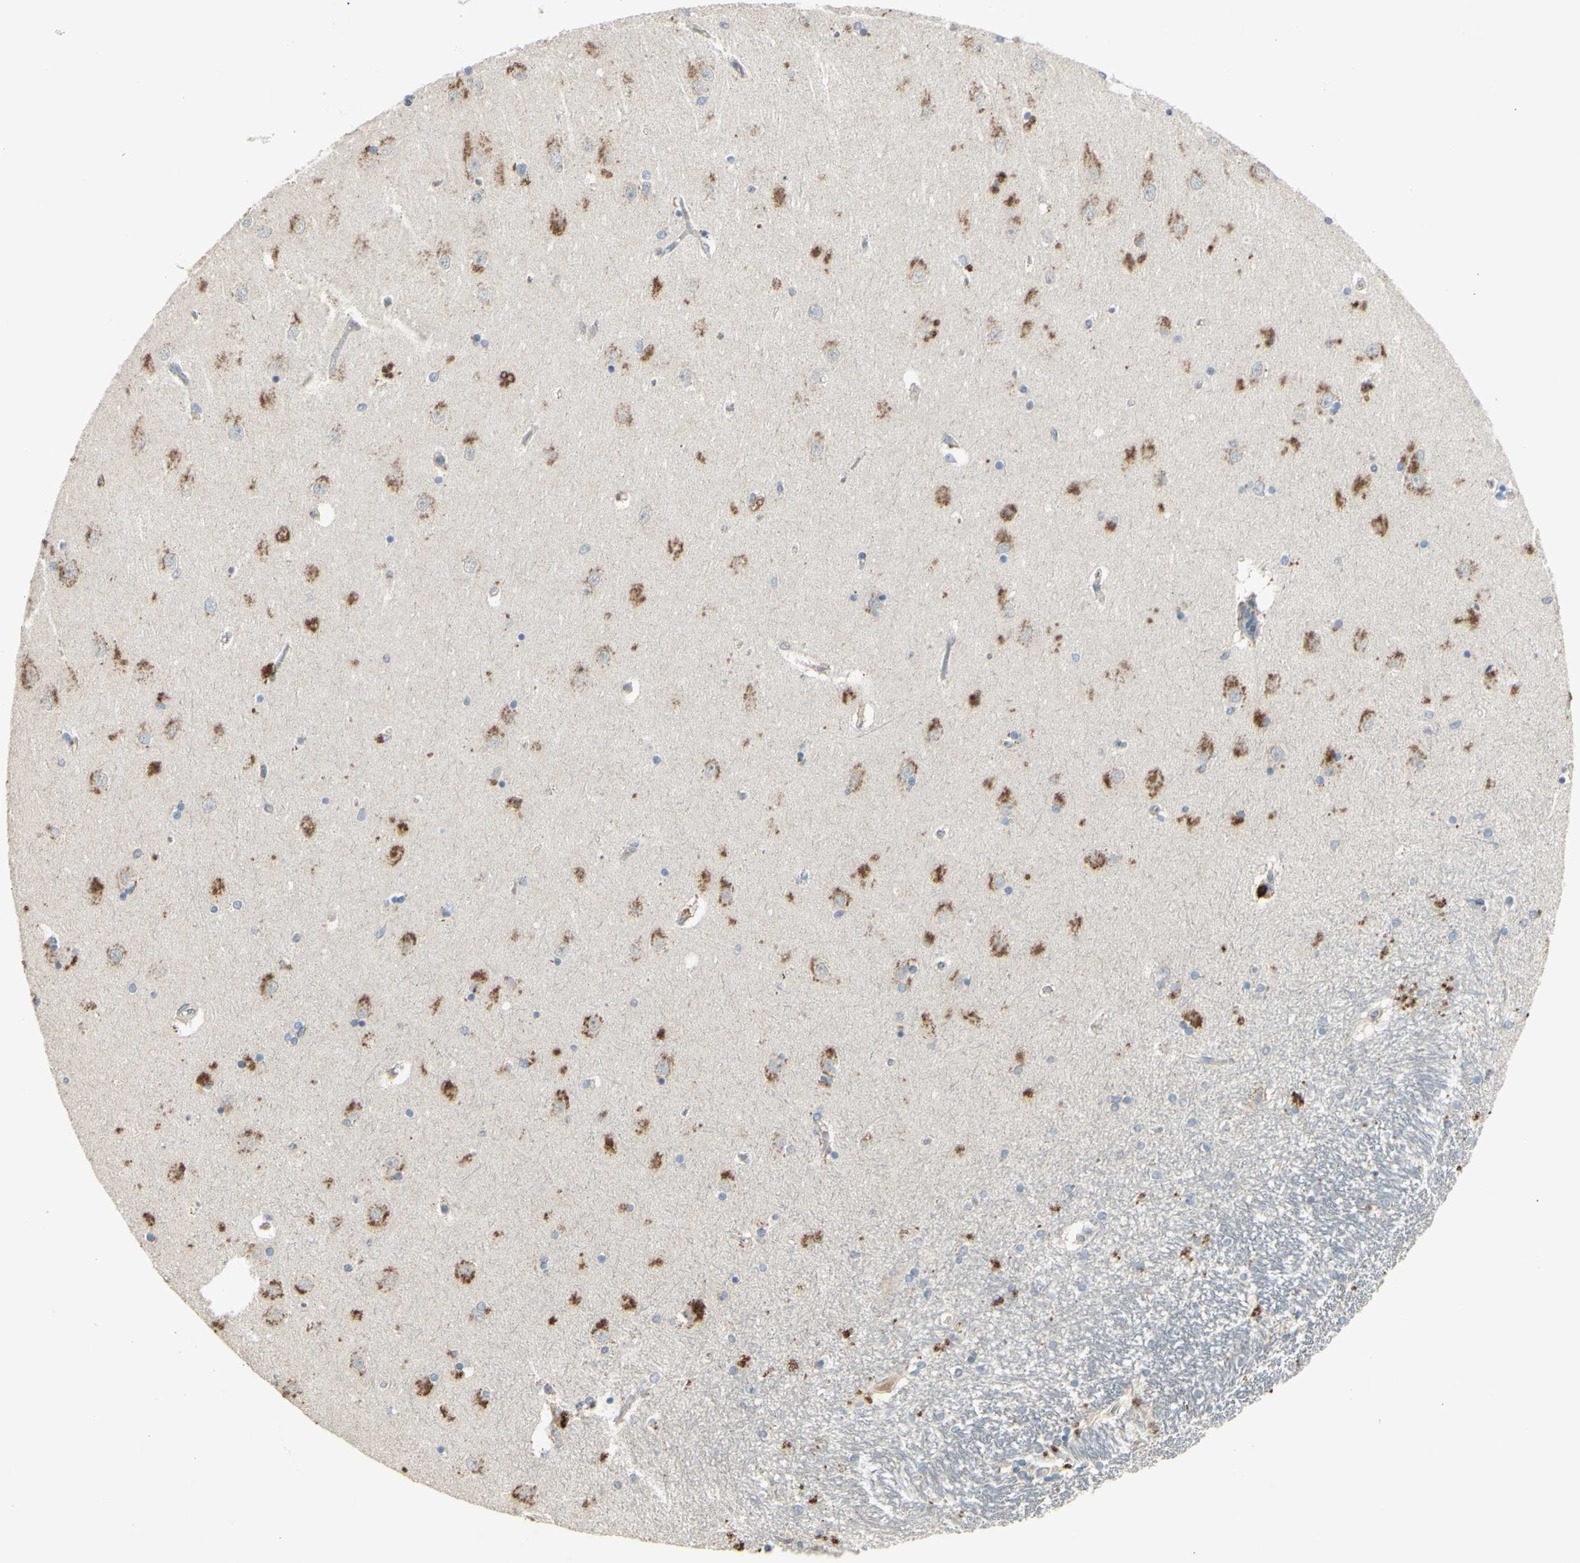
{"staining": {"intensity": "weak", "quantity": "<25%", "location": "cytoplasmic/membranous"}, "tissue": "hippocampus", "cell_type": "Glial cells", "image_type": "normal", "snomed": [{"axis": "morphology", "description": "Normal tissue, NOS"}, {"axis": "topography", "description": "Hippocampus"}], "caption": "The photomicrograph exhibits no staining of glial cells in normal hippocampus.", "gene": "TIMM21", "patient": {"sex": "female", "age": 54}}